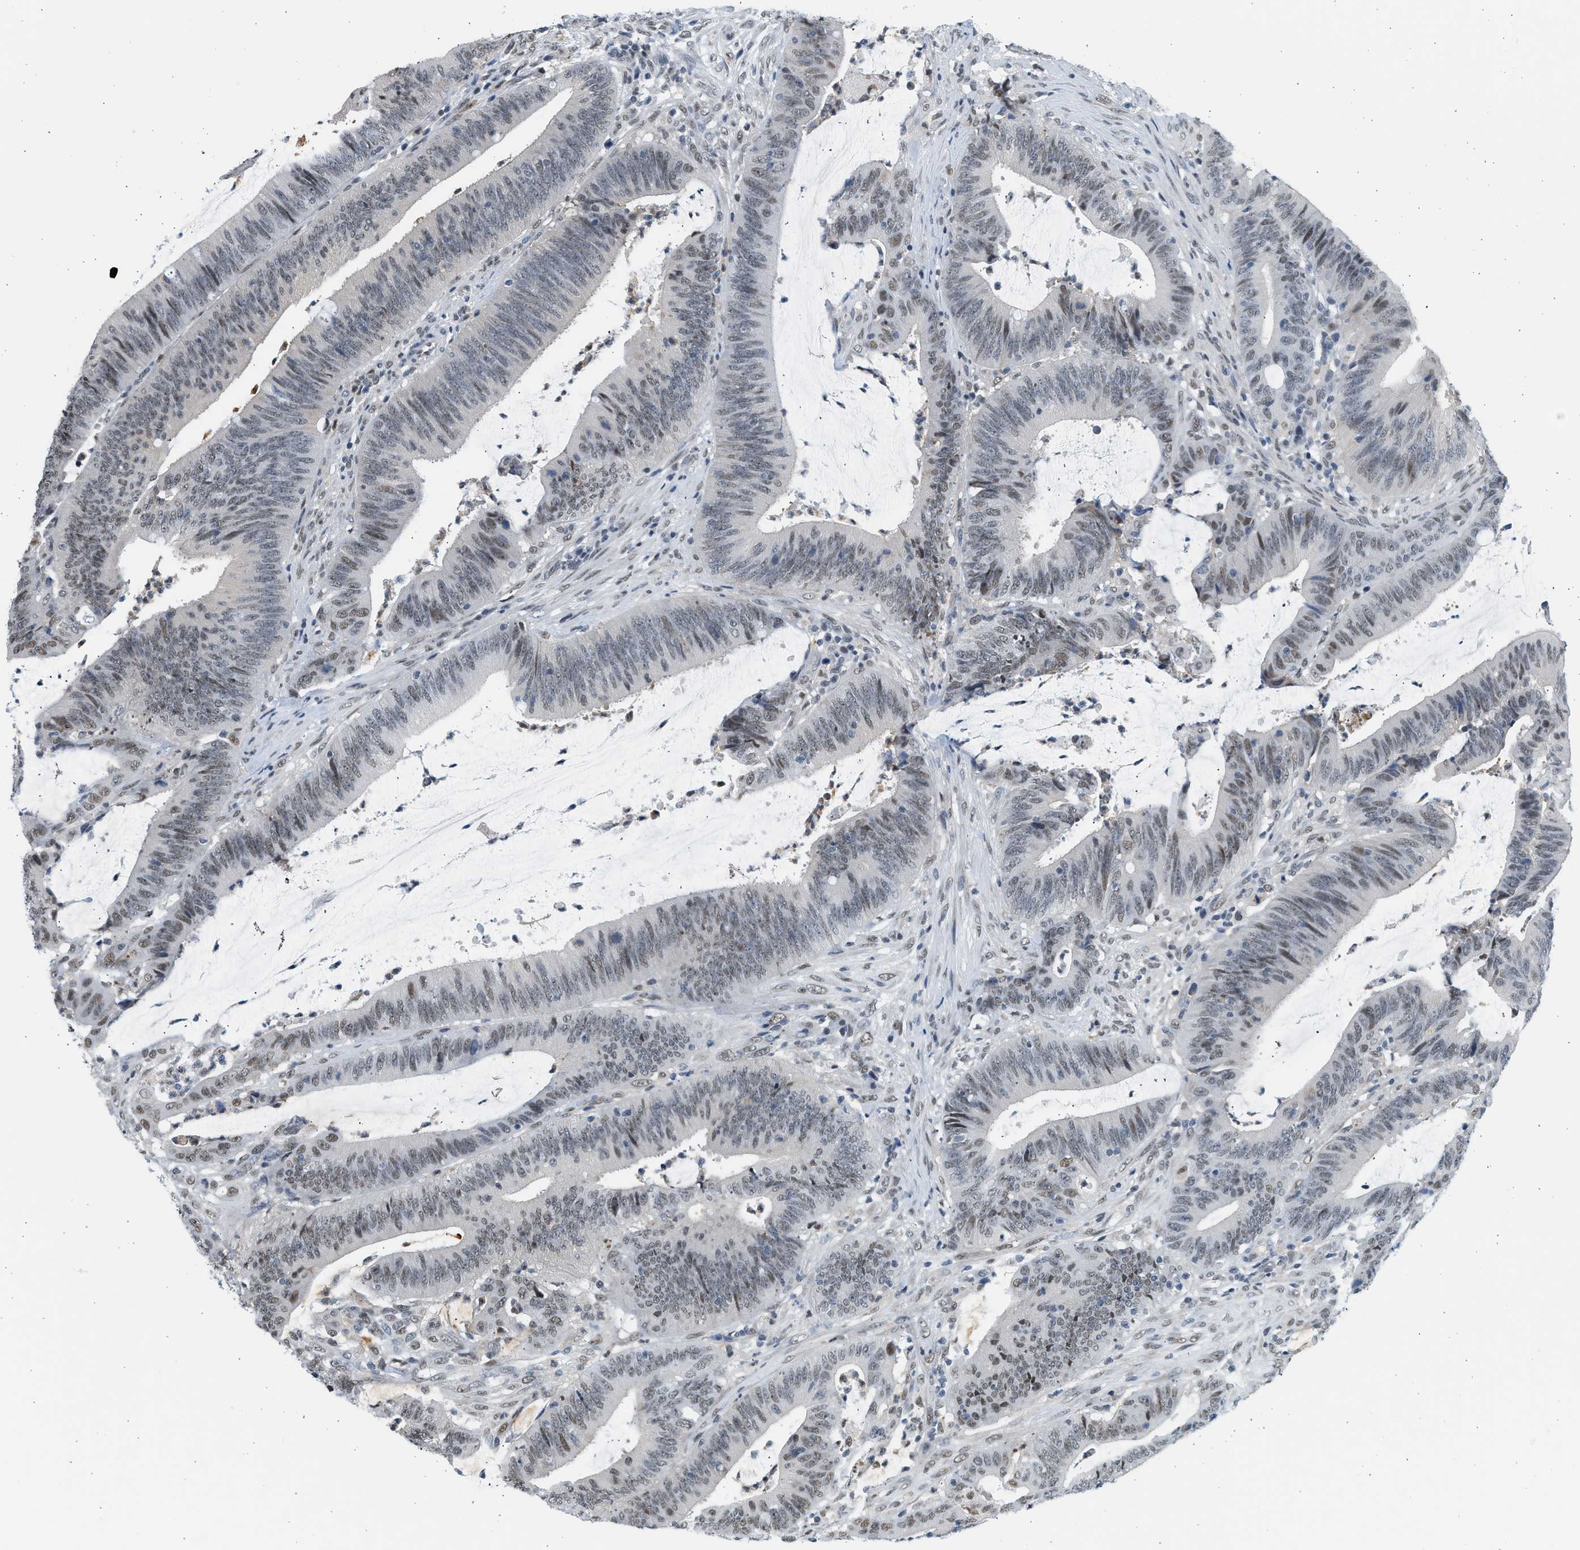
{"staining": {"intensity": "weak", "quantity": "25%-75%", "location": "nuclear"}, "tissue": "colorectal cancer", "cell_type": "Tumor cells", "image_type": "cancer", "snomed": [{"axis": "morphology", "description": "Normal tissue, NOS"}, {"axis": "morphology", "description": "Adenocarcinoma, NOS"}, {"axis": "topography", "description": "Rectum"}], "caption": "Weak nuclear protein expression is seen in about 25%-75% of tumor cells in colorectal adenocarcinoma.", "gene": "HIPK1", "patient": {"sex": "female", "age": 66}}